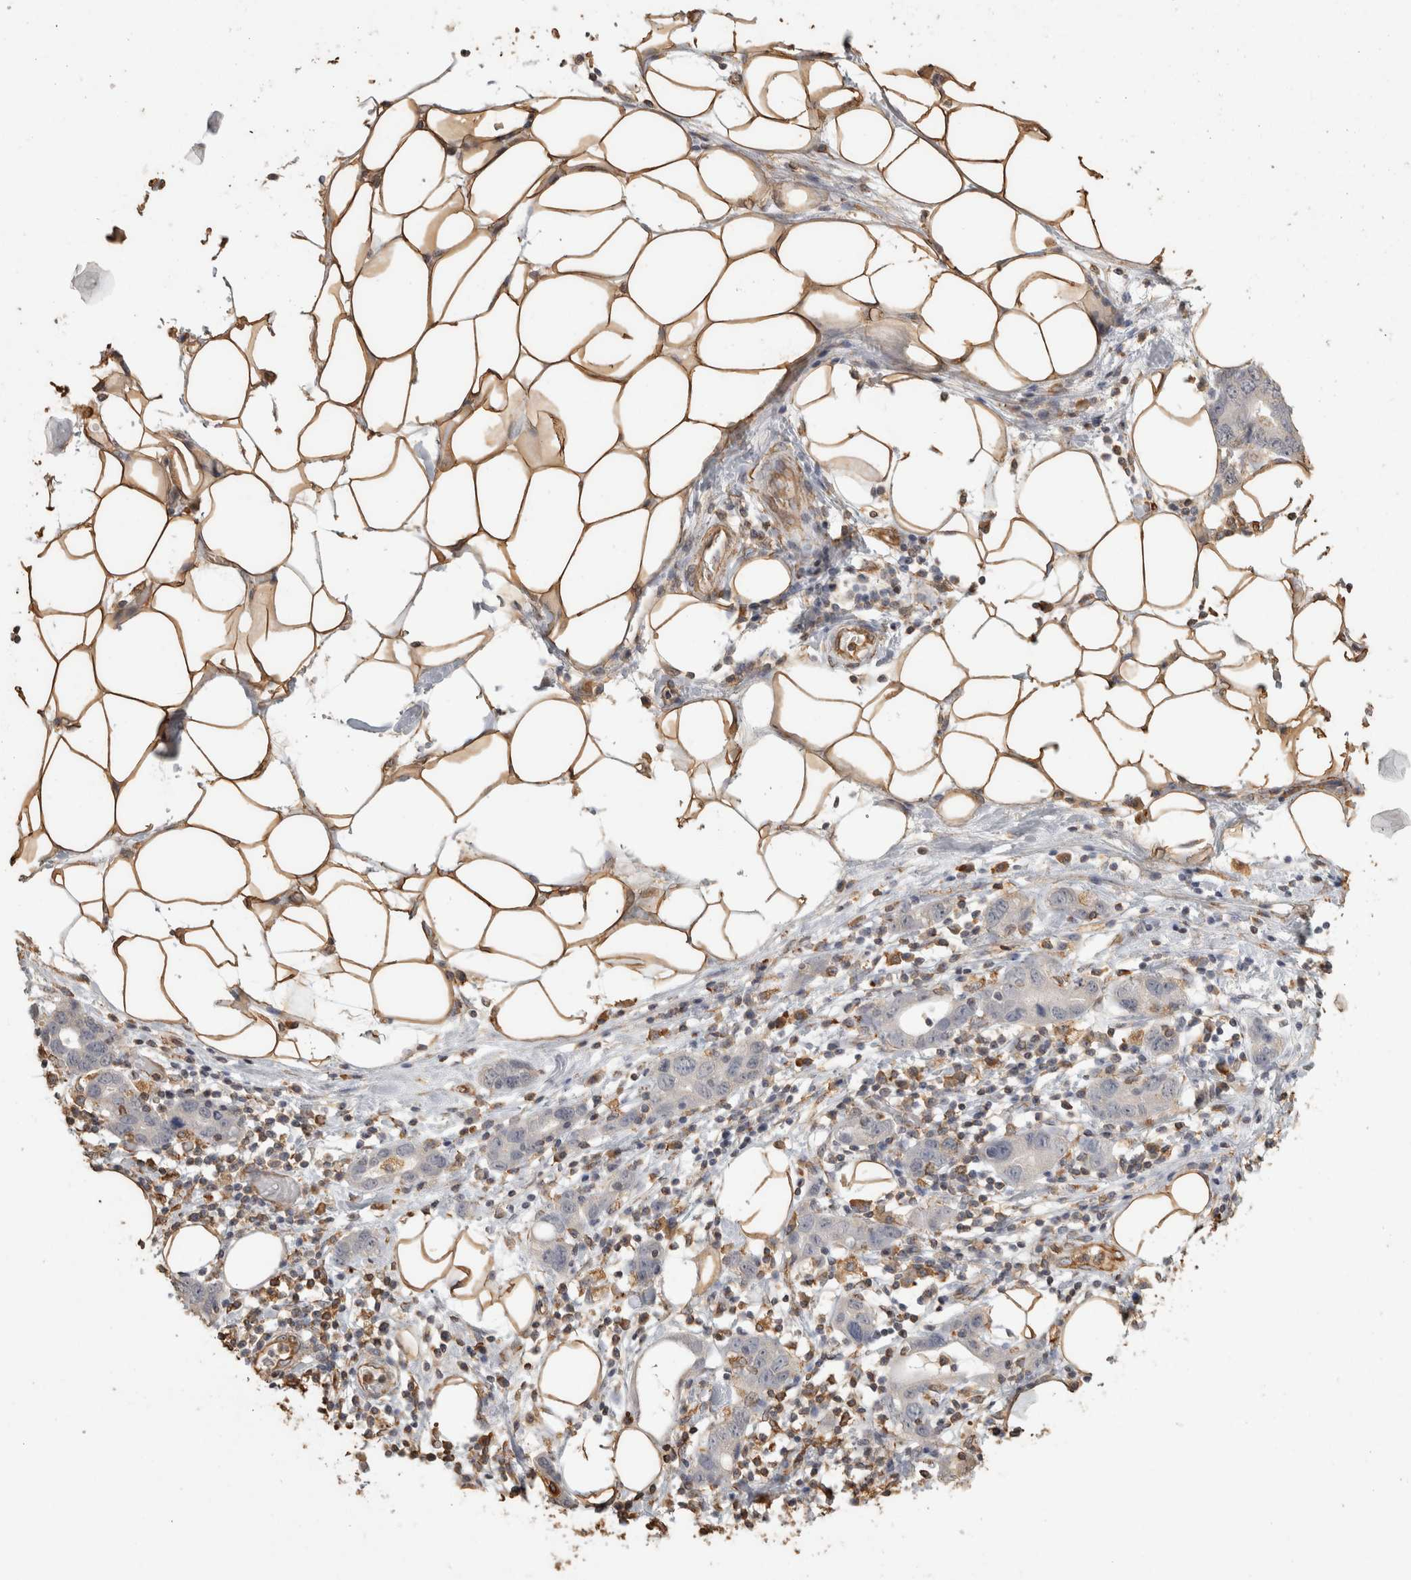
{"staining": {"intensity": "negative", "quantity": "none", "location": "none"}, "tissue": "stomach cancer", "cell_type": "Tumor cells", "image_type": "cancer", "snomed": [{"axis": "morphology", "description": "Adenocarcinoma, NOS"}, {"axis": "topography", "description": "Stomach, lower"}], "caption": "This histopathology image is of stomach cancer (adenocarcinoma) stained with immunohistochemistry to label a protein in brown with the nuclei are counter-stained blue. There is no positivity in tumor cells.", "gene": "REPS2", "patient": {"sex": "female", "age": 93}}